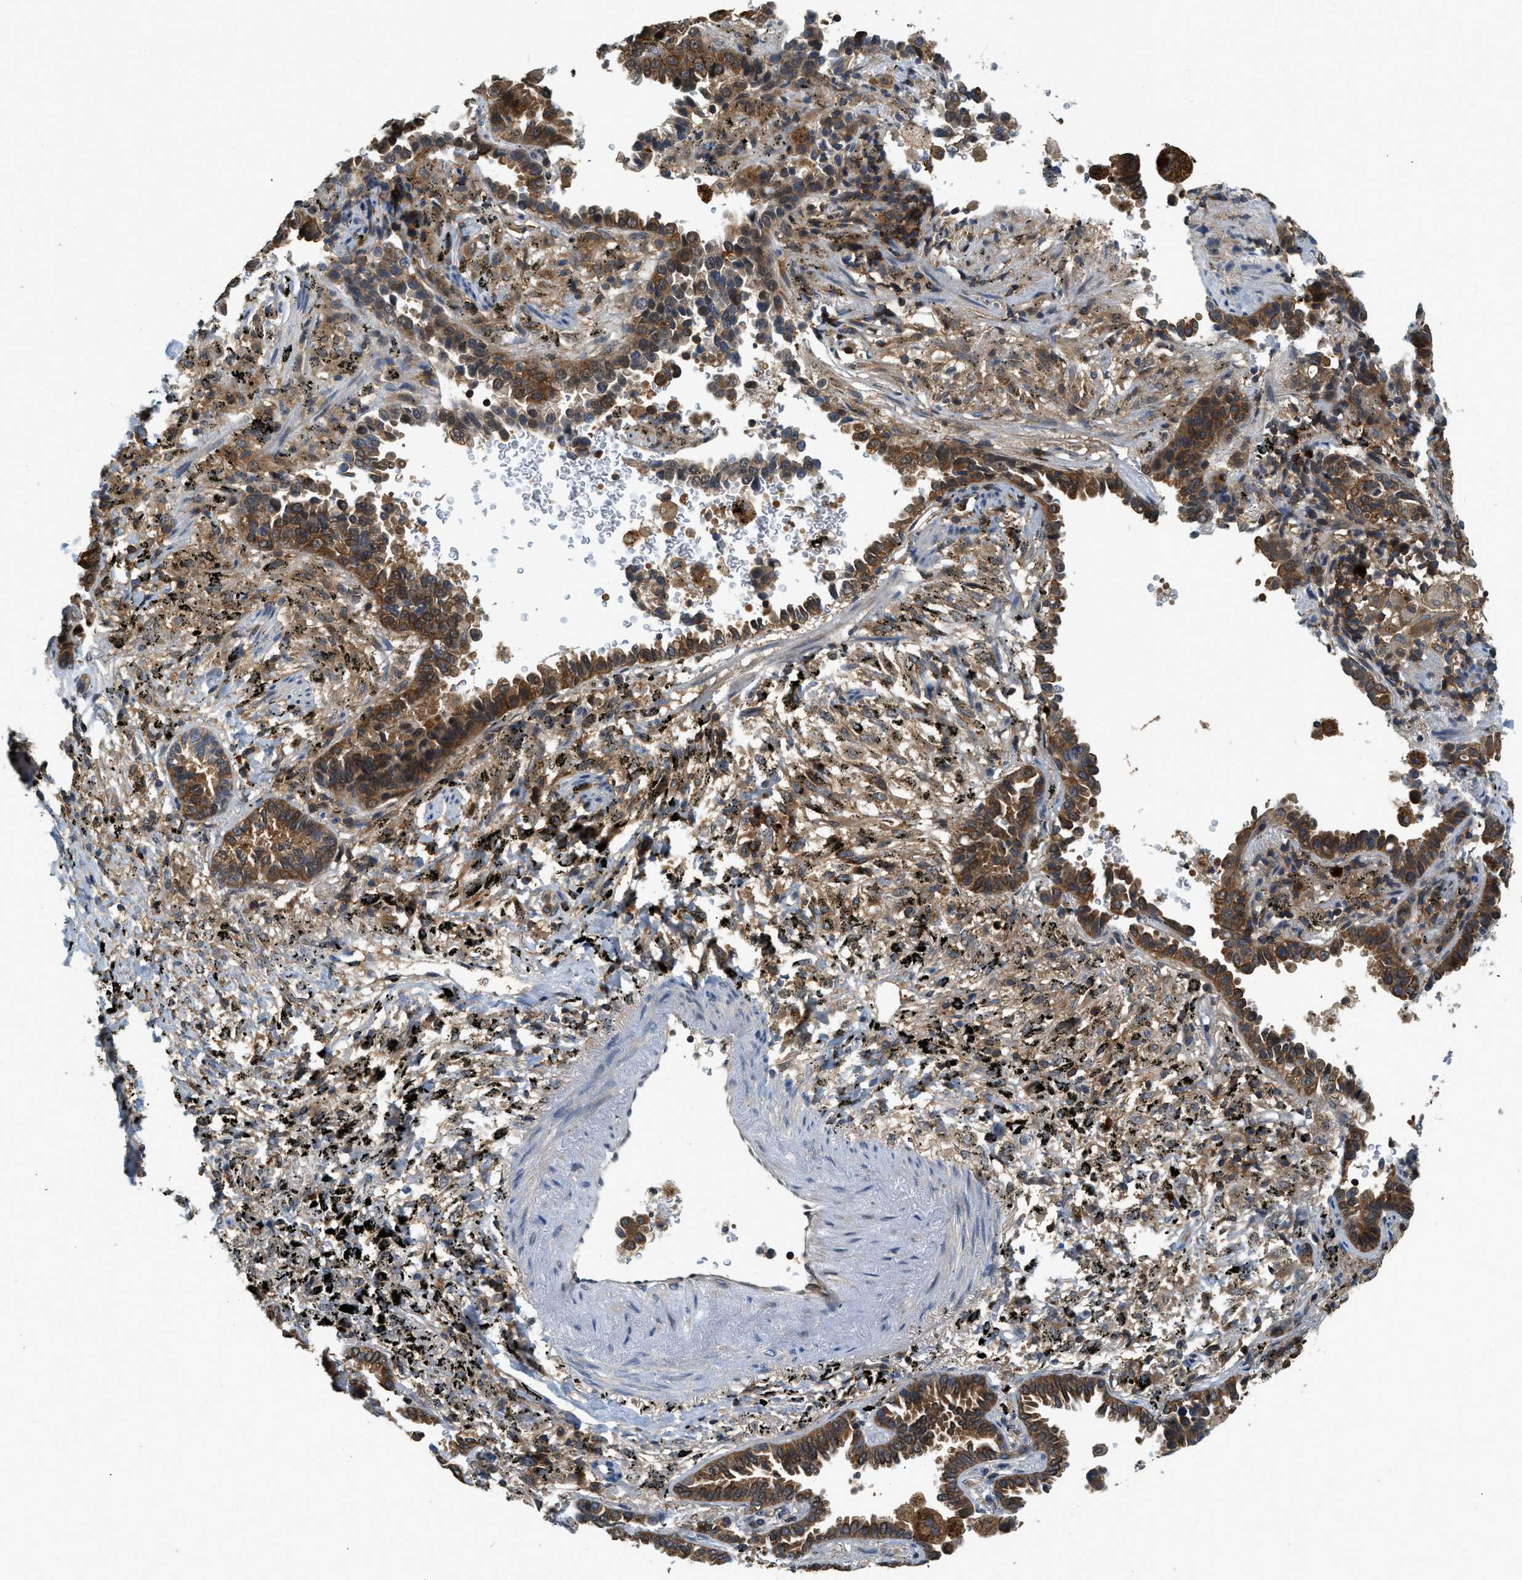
{"staining": {"intensity": "moderate", "quantity": ">75%", "location": "cytoplasmic/membranous"}, "tissue": "lung cancer", "cell_type": "Tumor cells", "image_type": "cancer", "snomed": [{"axis": "morphology", "description": "Normal tissue, NOS"}, {"axis": "morphology", "description": "Adenocarcinoma, NOS"}, {"axis": "topography", "description": "Lung"}], "caption": "Immunohistochemistry micrograph of neoplastic tissue: human adenocarcinoma (lung) stained using IHC exhibits medium levels of moderate protein expression localized specifically in the cytoplasmic/membranous of tumor cells, appearing as a cytoplasmic/membranous brown color.", "gene": "GMPPB", "patient": {"sex": "male", "age": 59}}